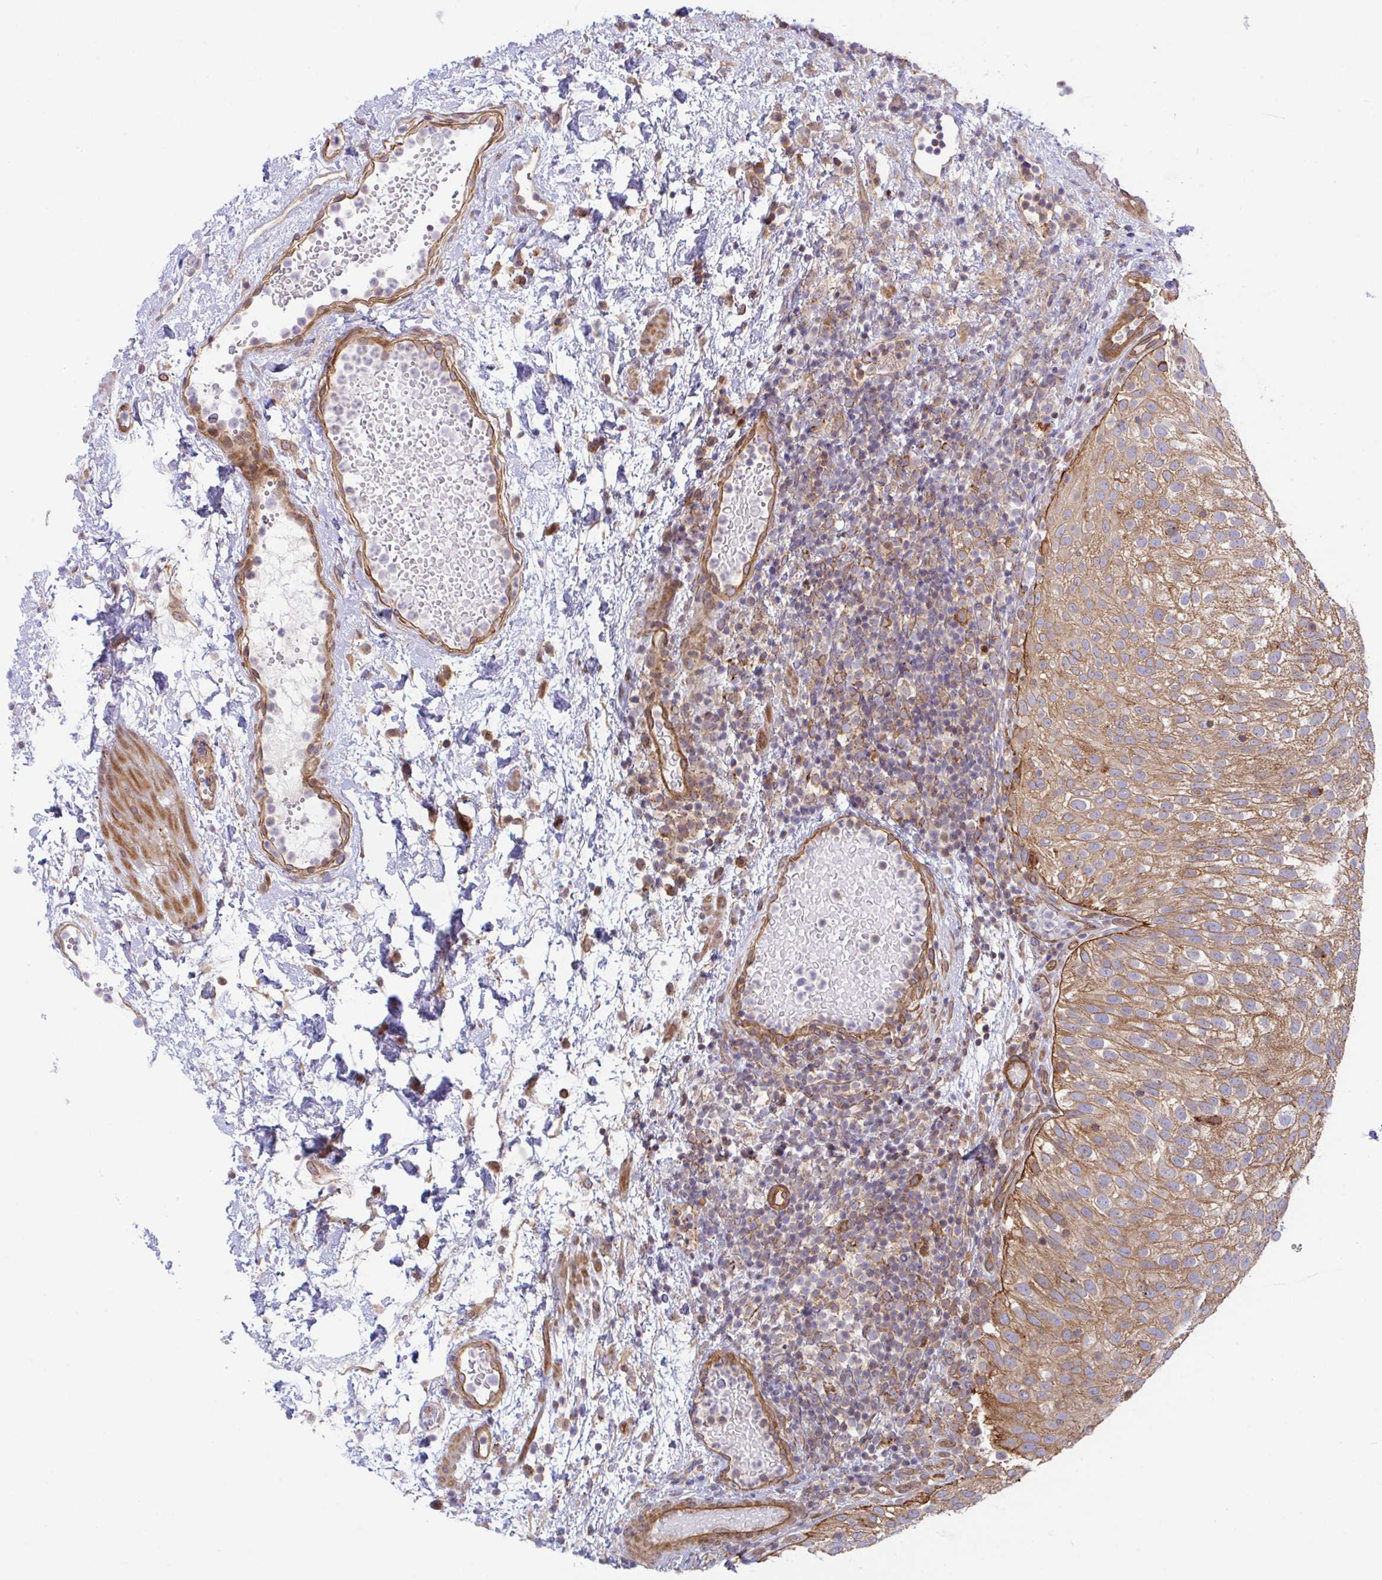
{"staining": {"intensity": "moderate", "quantity": ">75%", "location": "cytoplasmic/membranous"}, "tissue": "urothelial cancer", "cell_type": "Tumor cells", "image_type": "cancer", "snomed": [{"axis": "morphology", "description": "Urothelial carcinoma, Low grade"}, {"axis": "topography", "description": "Urinary bladder"}], "caption": "Immunohistochemical staining of urothelial cancer displays moderate cytoplasmic/membranous protein staining in about >75% of tumor cells.", "gene": "ZBED3", "patient": {"sex": "male", "age": 78}}